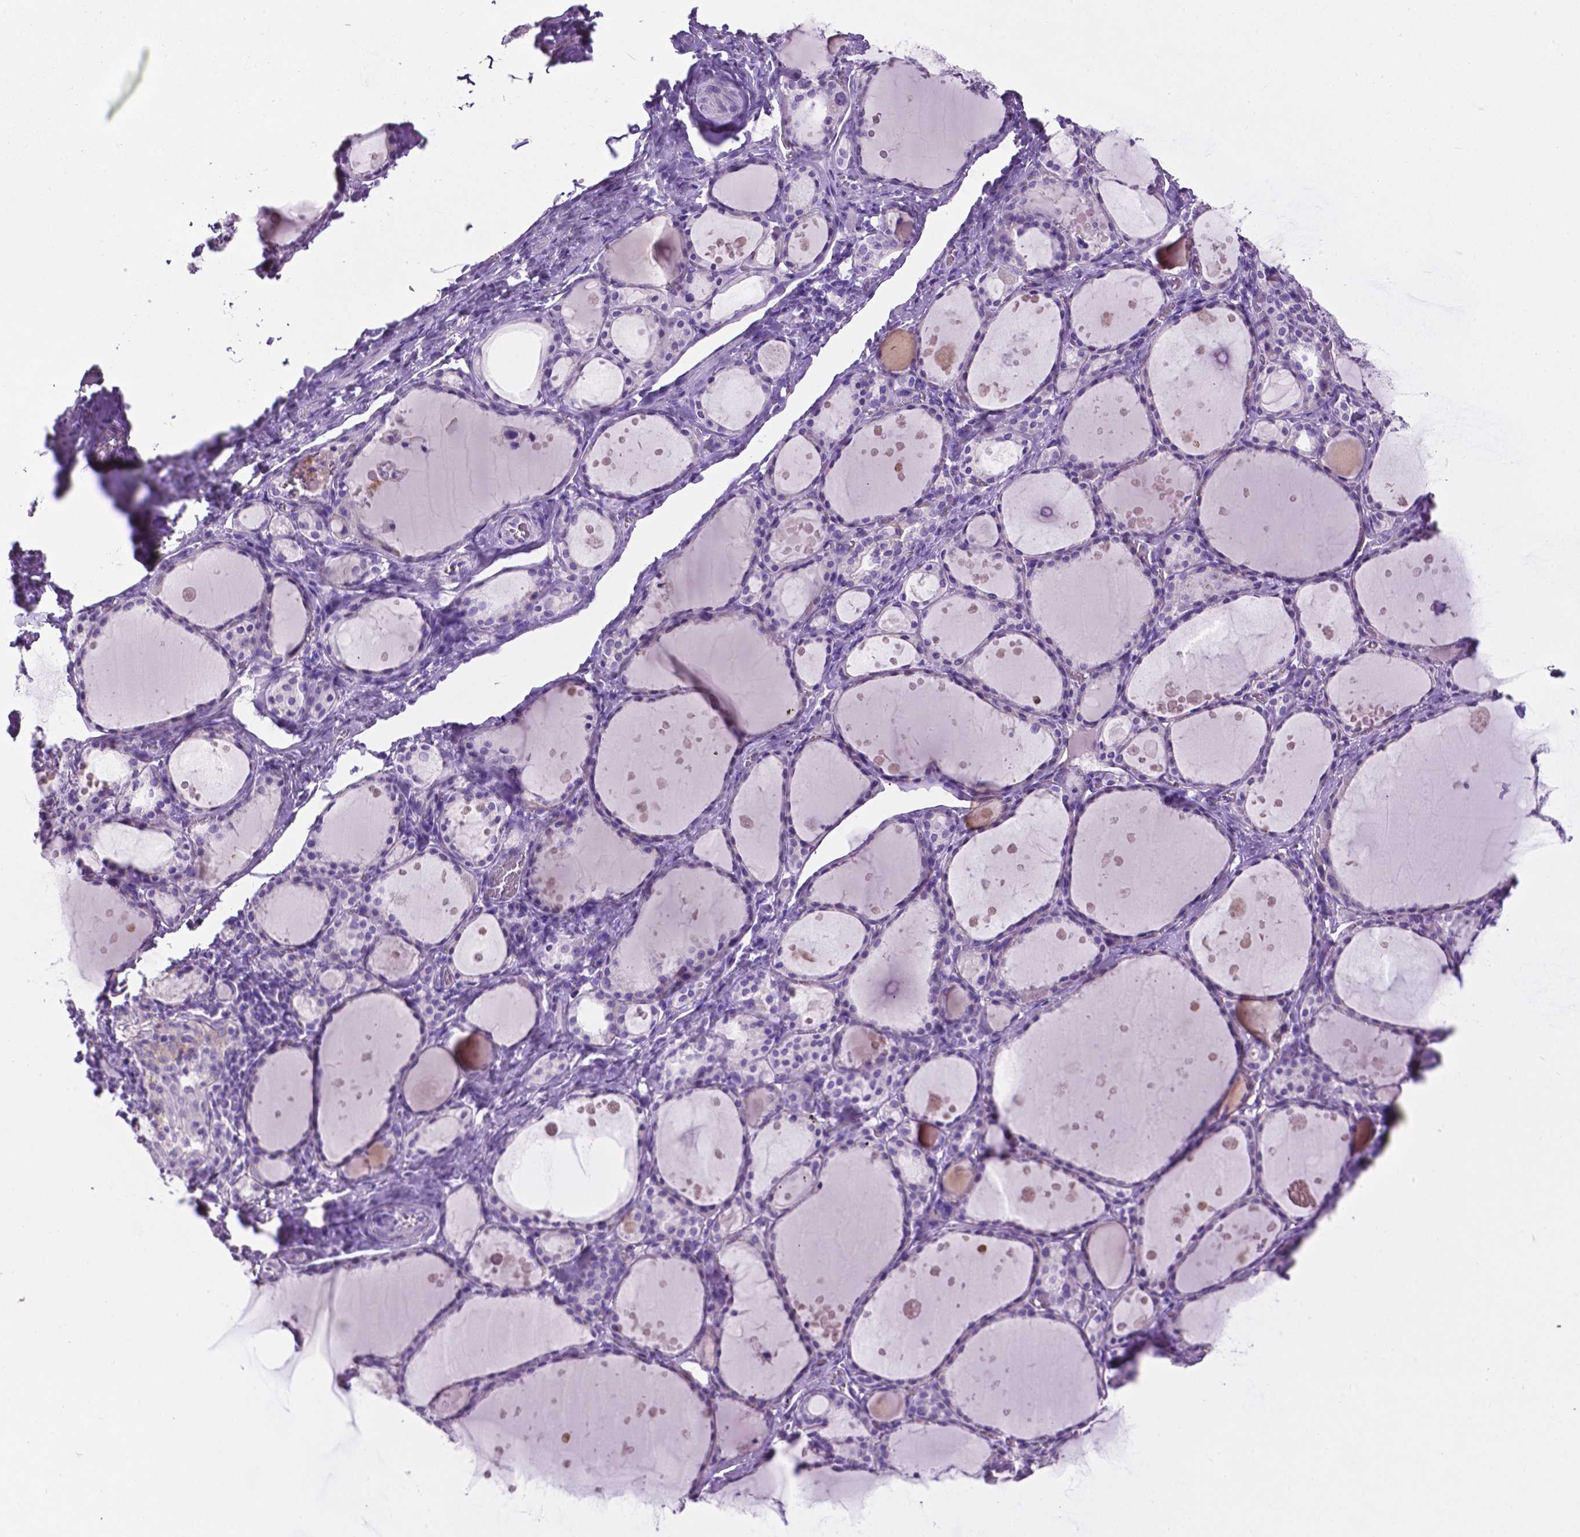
{"staining": {"intensity": "moderate", "quantity": "<25%", "location": "cytoplasmic/membranous"}, "tissue": "thyroid gland", "cell_type": "Glandular cells", "image_type": "normal", "snomed": [{"axis": "morphology", "description": "Normal tissue, NOS"}, {"axis": "topography", "description": "Thyroid gland"}], "caption": "Moderate cytoplasmic/membranous expression is appreciated in approximately <25% of glandular cells in benign thyroid gland. (Brightfield microscopy of DAB IHC at high magnification).", "gene": "TACSTD2", "patient": {"sex": "male", "age": 68}}